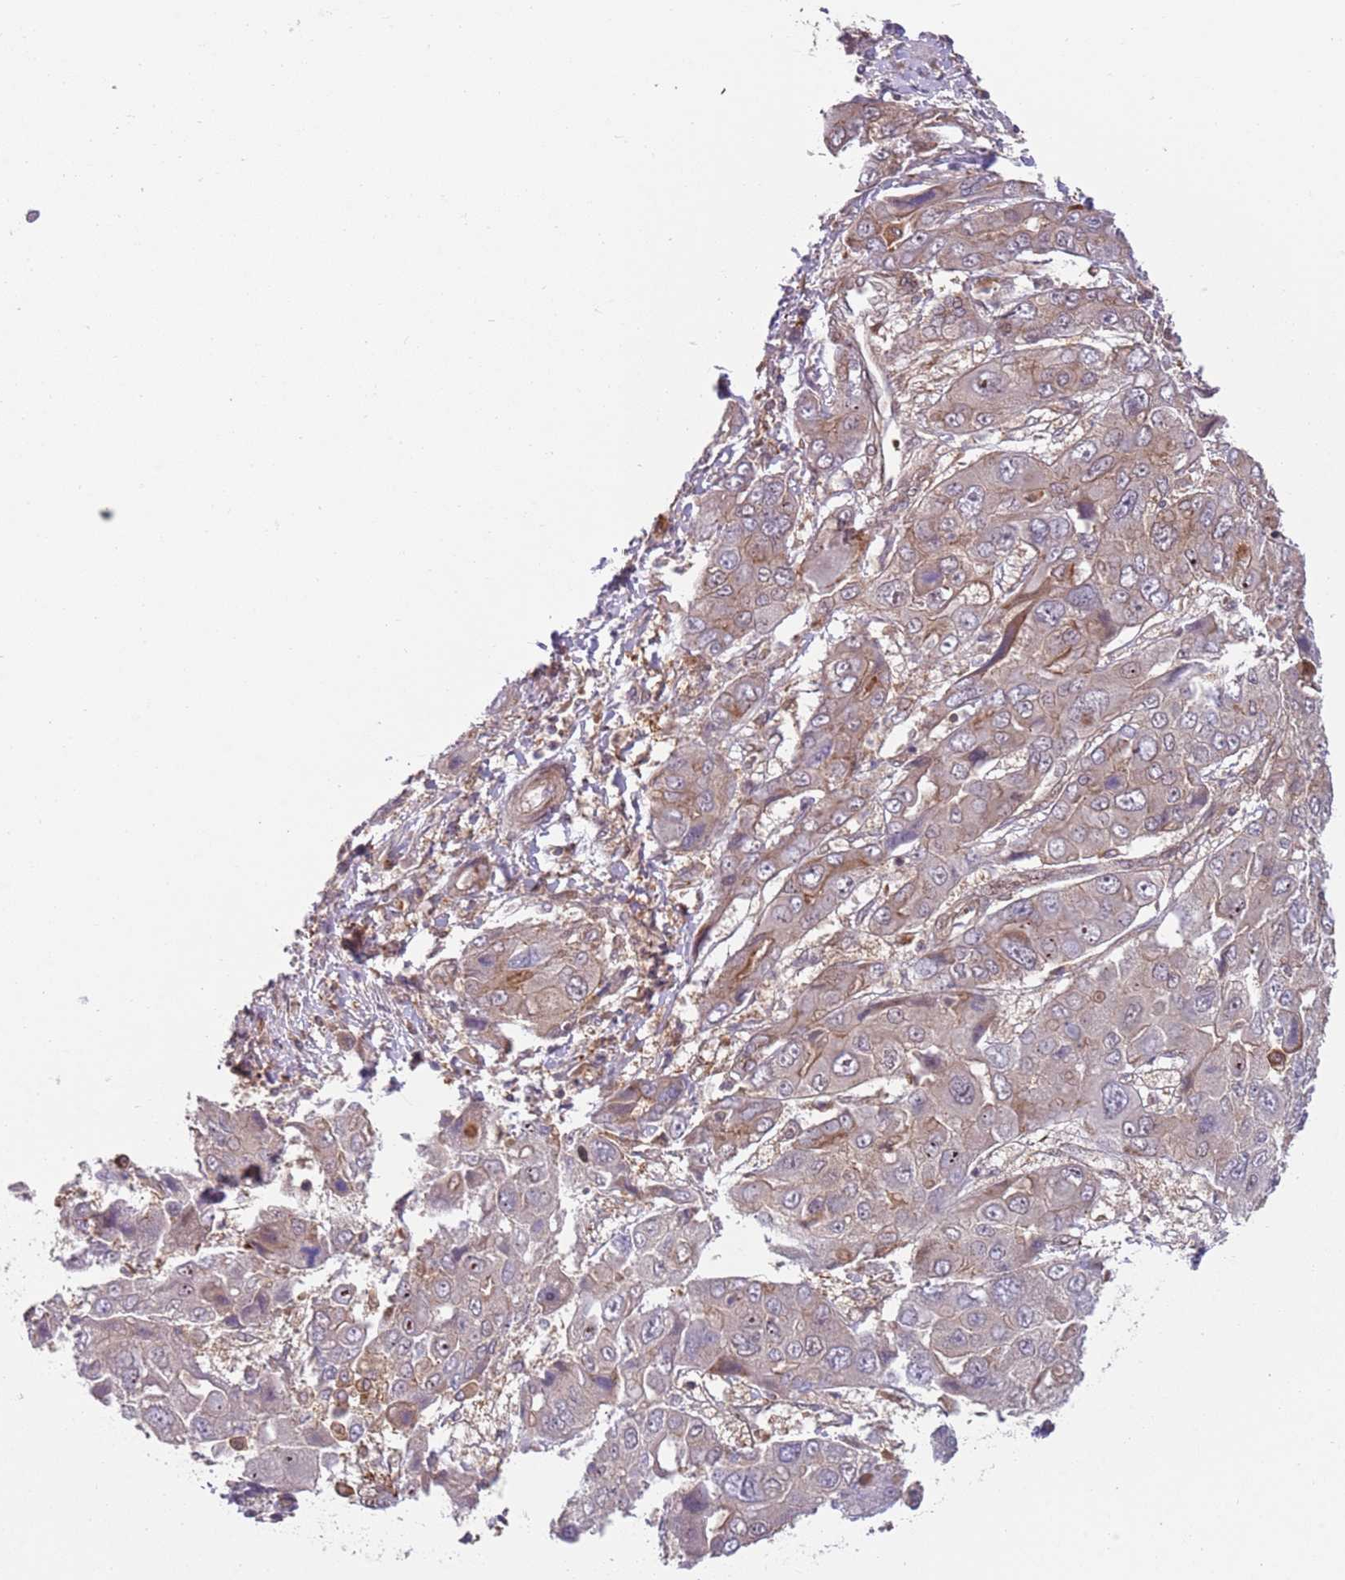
{"staining": {"intensity": "weak", "quantity": "<25%", "location": "cytoplasmic/membranous,nuclear"}, "tissue": "liver cancer", "cell_type": "Tumor cells", "image_type": "cancer", "snomed": [{"axis": "morphology", "description": "Cholangiocarcinoma"}, {"axis": "topography", "description": "Liver"}], "caption": "Tumor cells show no significant protein expression in liver cancer.", "gene": "GGA1", "patient": {"sex": "male", "age": 67}}